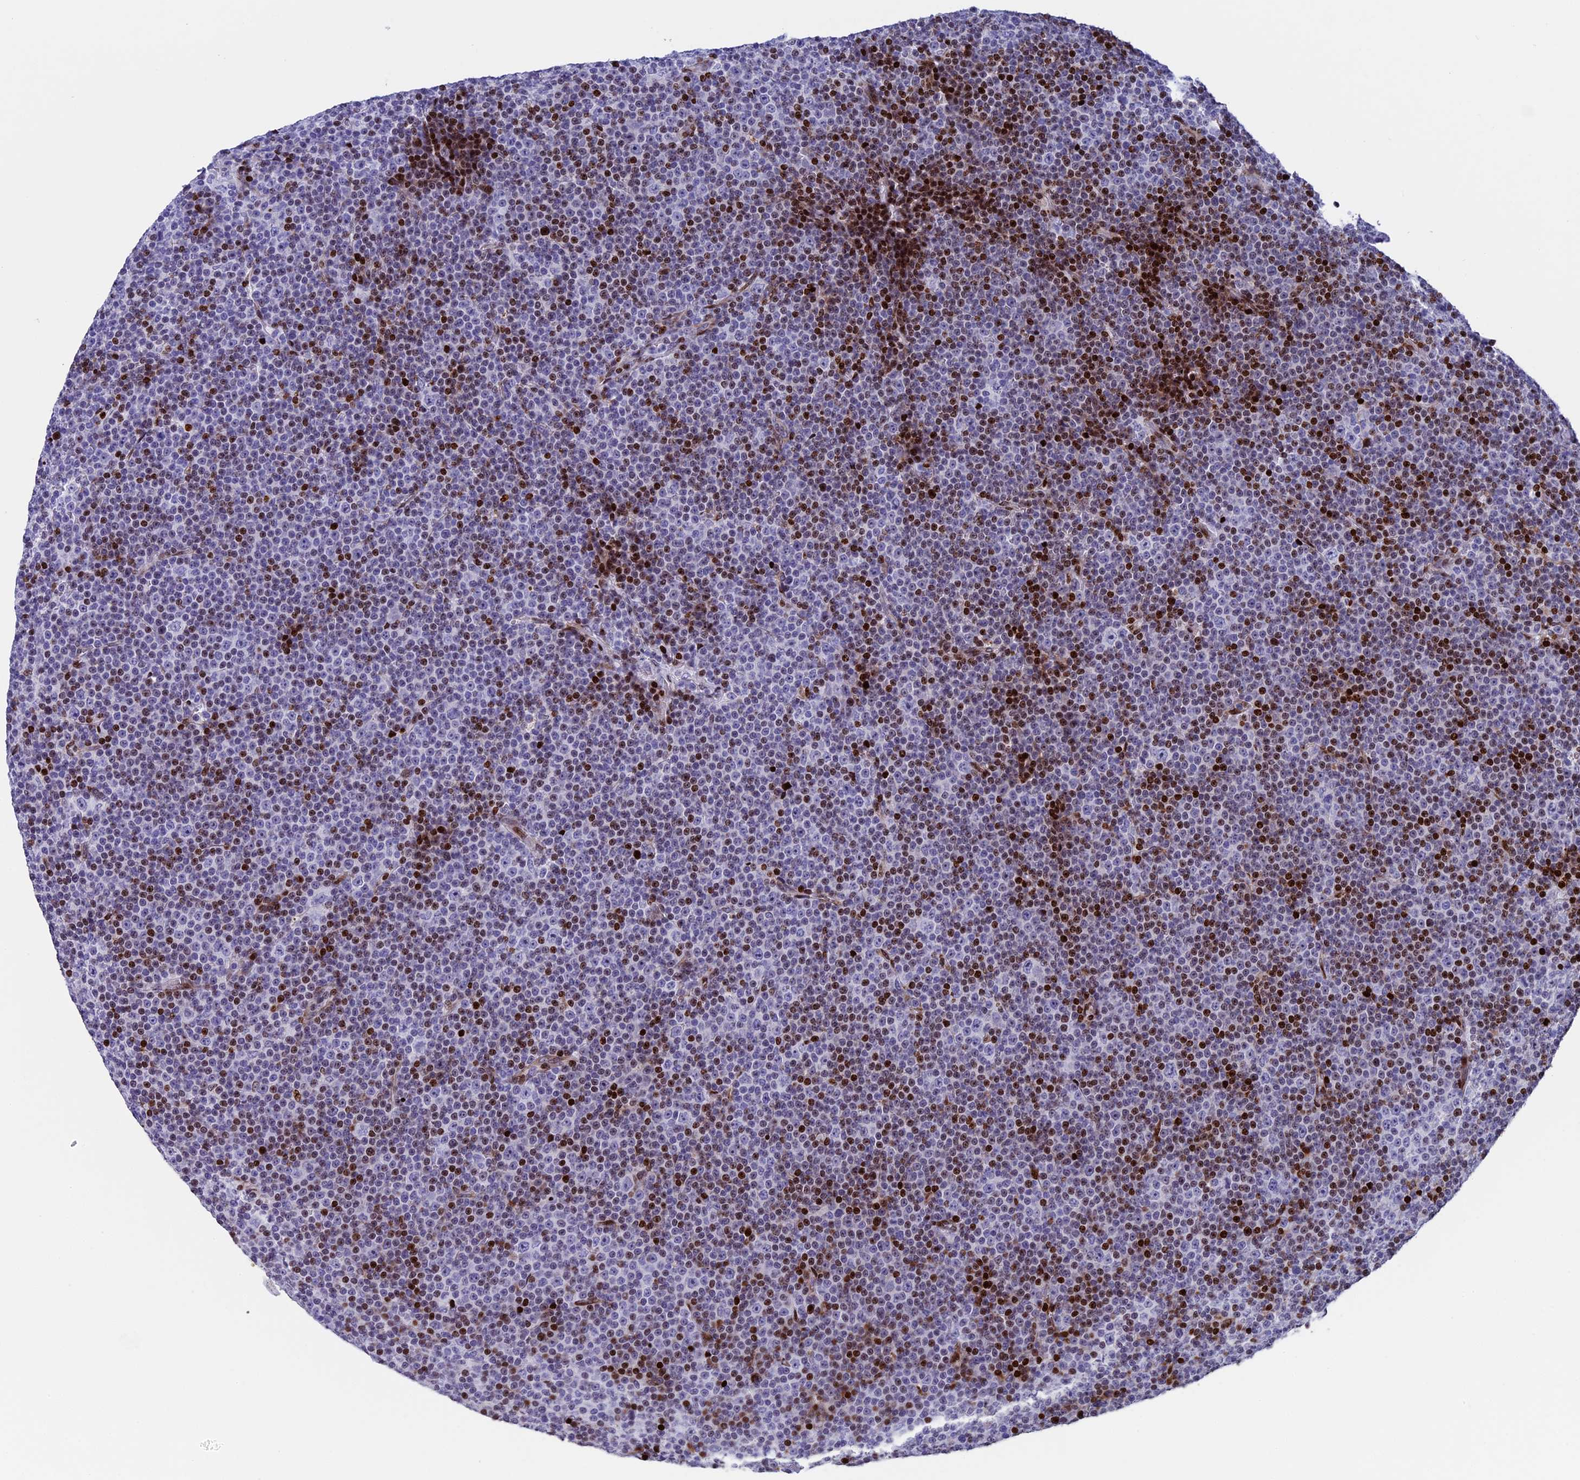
{"staining": {"intensity": "moderate", "quantity": "25%-75%", "location": "nuclear"}, "tissue": "lymphoma", "cell_type": "Tumor cells", "image_type": "cancer", "snomed": [{"axis": "morphology", "description": "Malignant lymphoma, non-Hodgkin's type, Low grade"}, {"axis": "topography", "description": "Lymph node"}], "caption": "Immunohistochemistry histopathology image of neoplastic tissue: lymphoma stained using immunohistochemistry (IHC) demonstrates medium levels of moderate protein expression localized specifically in the nuclear of tumor cells, appearing as a nuclear brown color.", "gene": "BTBD3", "patient": {"sex": "female", "age": 67}}